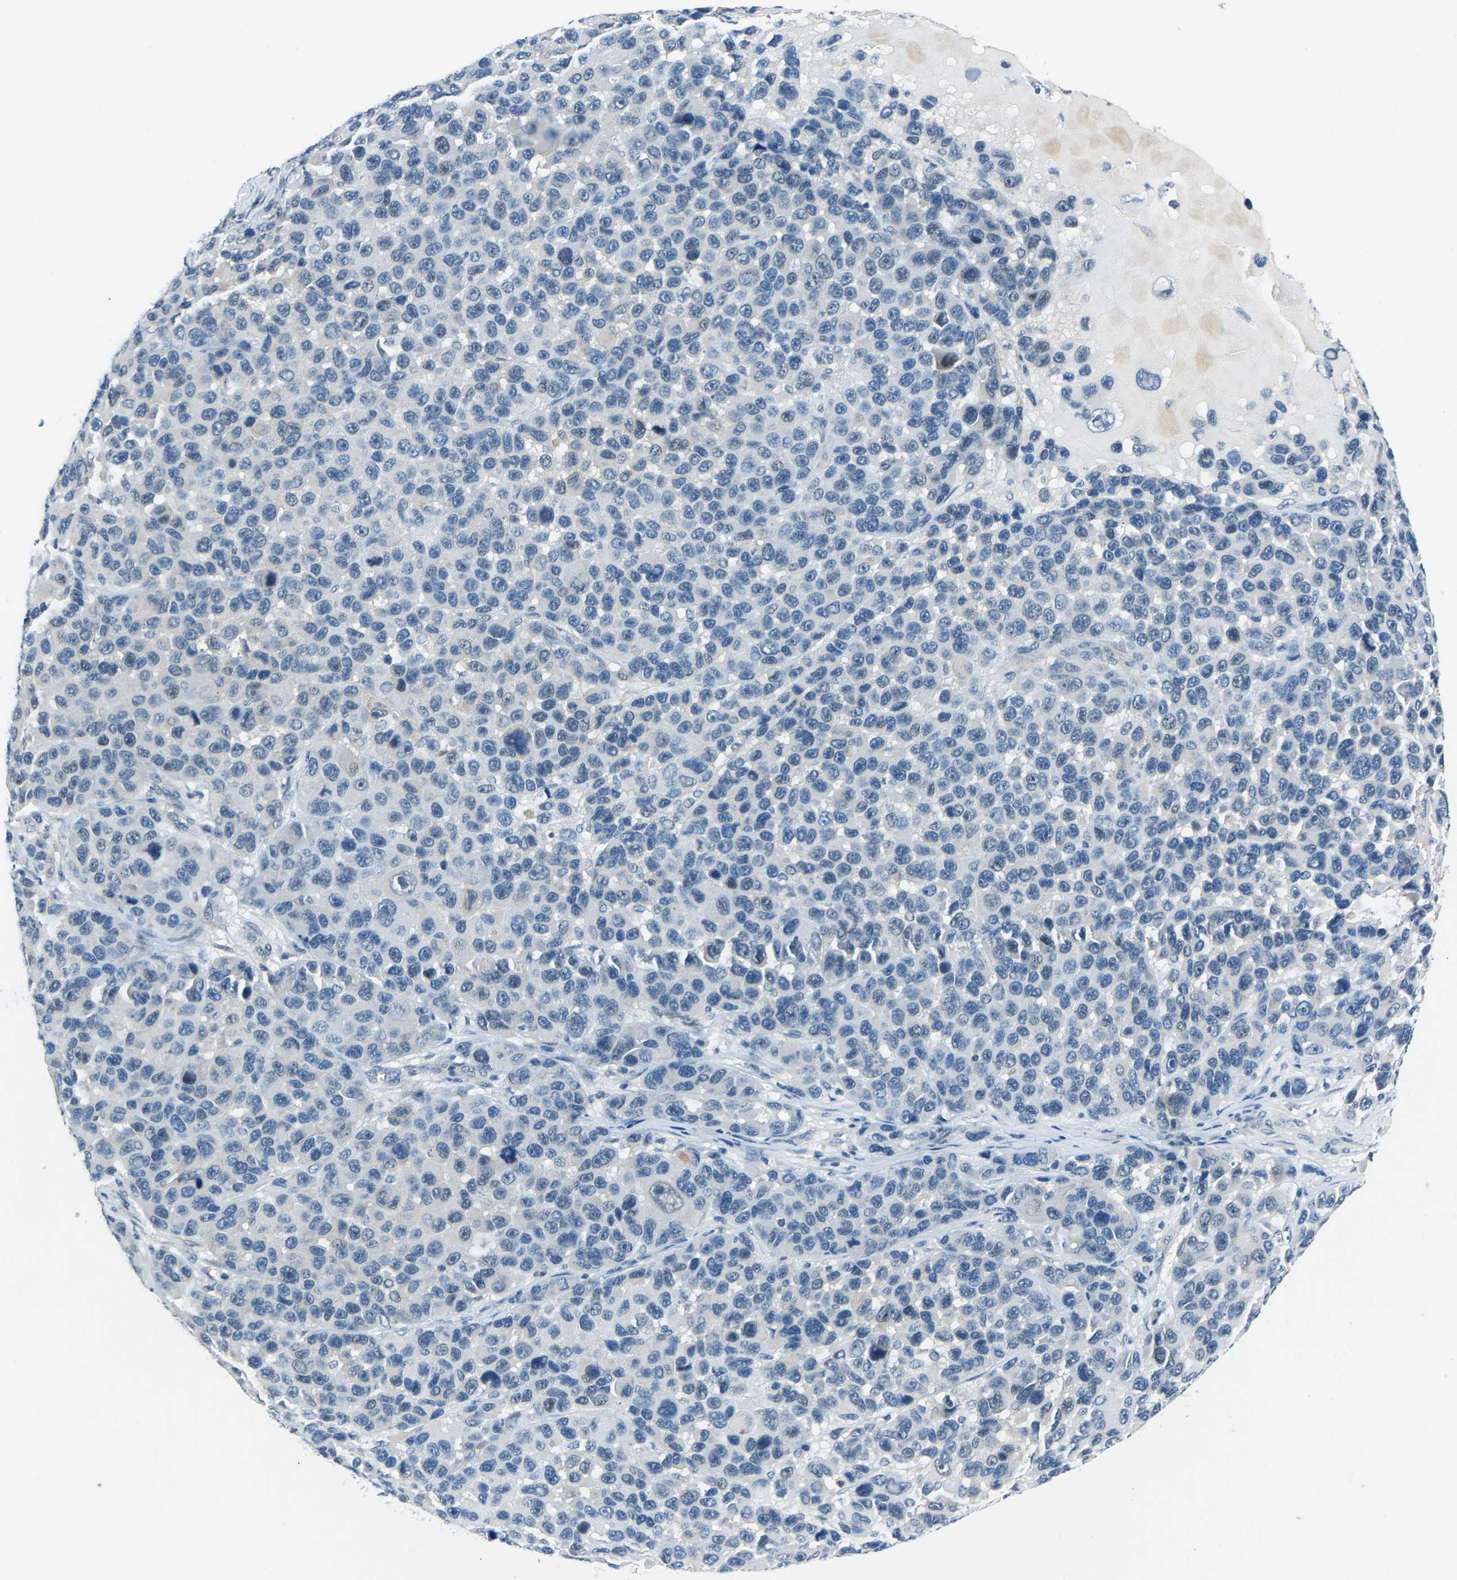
{"staining": {"intensity": "negative", "quantity": "none", "location": "none"}, "tissue": "melanoma", "cell_type": "Tumor cells", "image_type": "cancer", "snomed": [{"axis": "morphology", "description": "Malignant melanoma, NOS"}, {"axis": "topography", "description": "Skin"}], "caption": "IHC image of neoplastic tissue: human malignant melanoma stained with DAB displays no significant protein staining in tumor cells.", "gene": "XIRP1", "patient": {"sex": "male", "age": 53}}